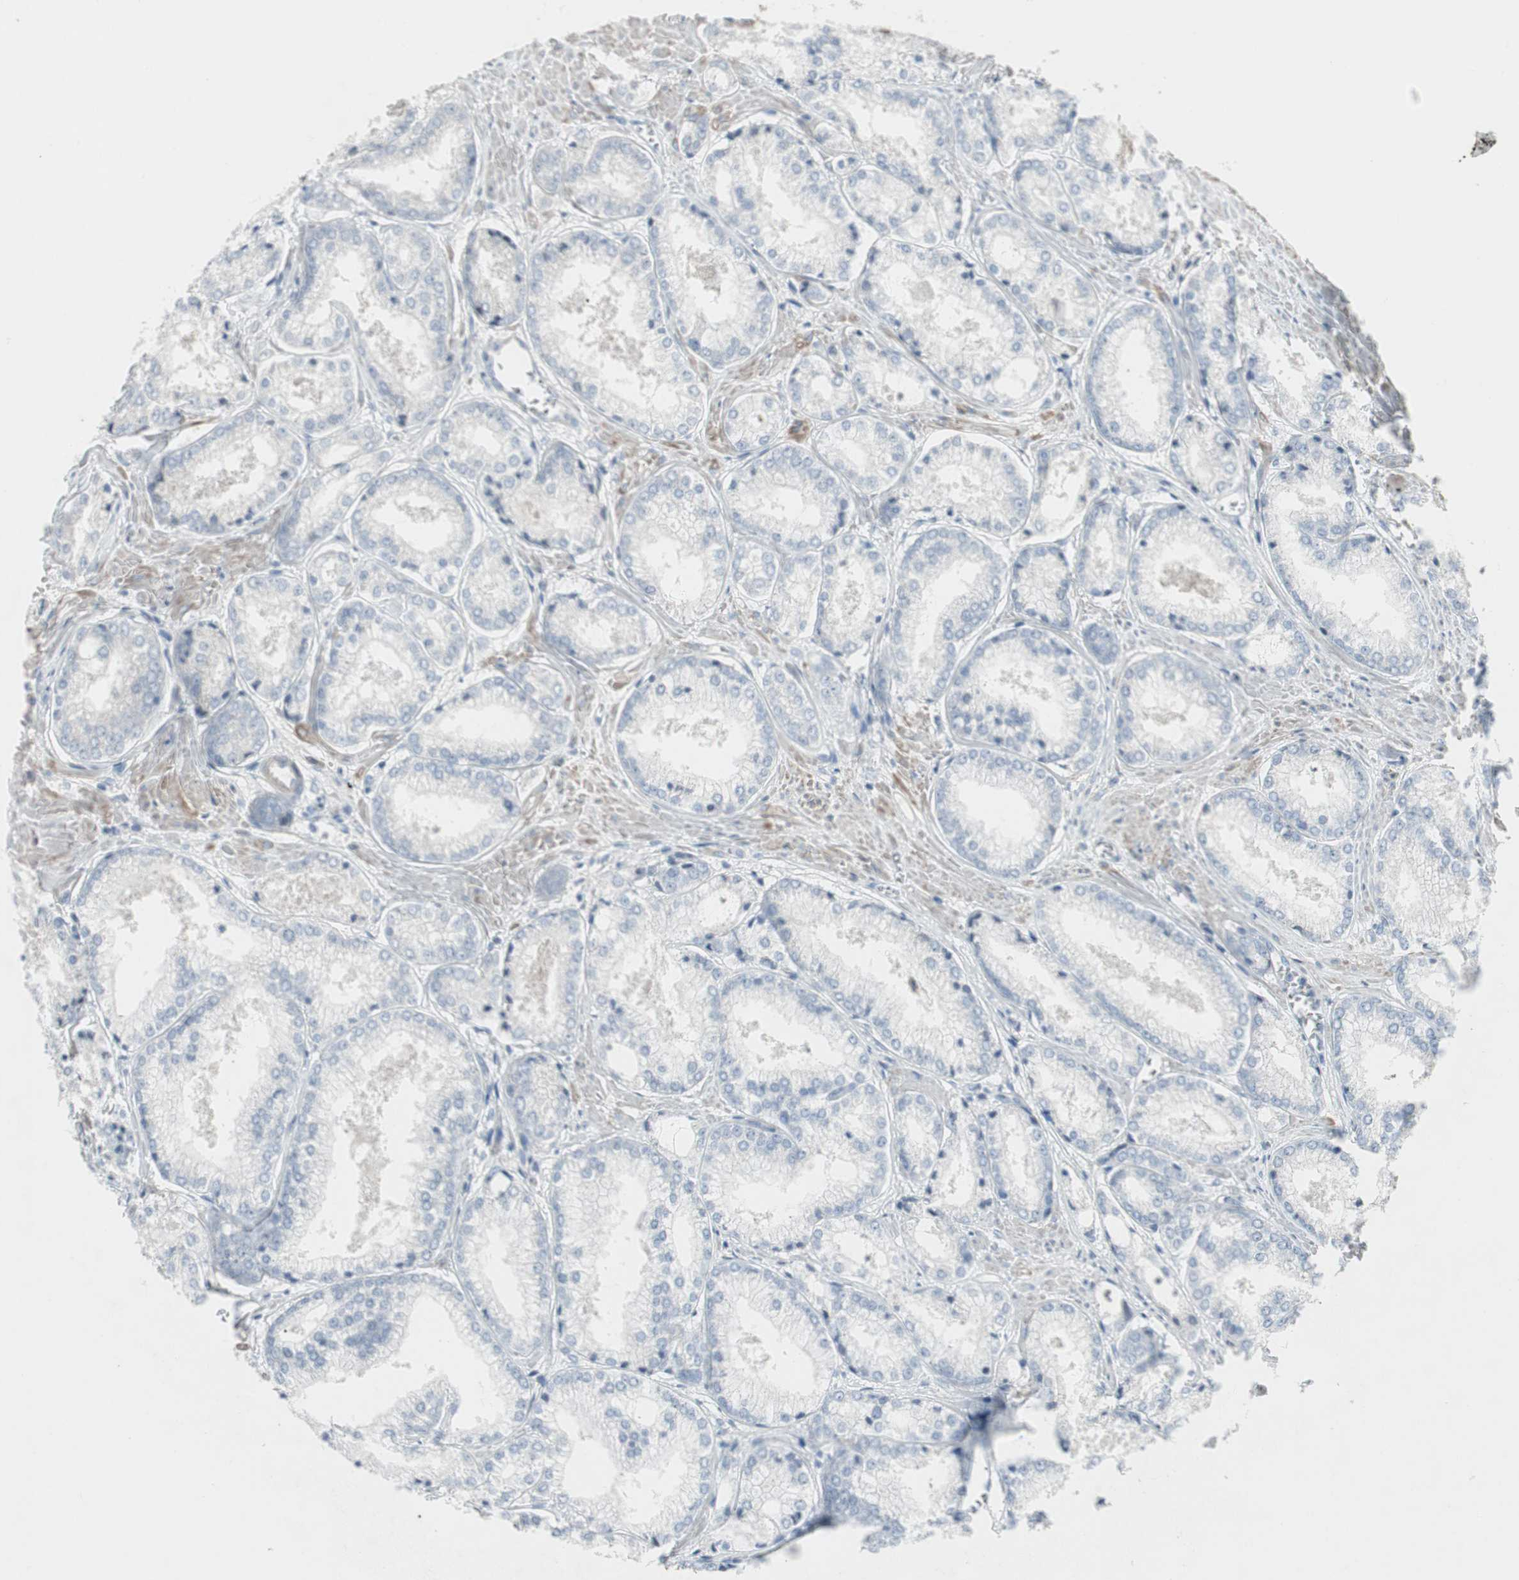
{"staining": {"intensity": "negative", "quantity": "none", "location": "none"}, "tissue": "prostate cancer", "cell_type": "Tumor cells", "image_type": "cancer", "snomed": [{"axis": "morphology", "description": "Adenocarcinoma, Low grade"}, {"axis": "topography", "description": "Prostate"}], "caption": "Prostate cancer (adenocarcinoma (low-grade)) was stained to show a protein in brown. There is no significant staining in tumor cells.", "gene": "PIGR", "patient": {"sex": "male", "age": 64}}